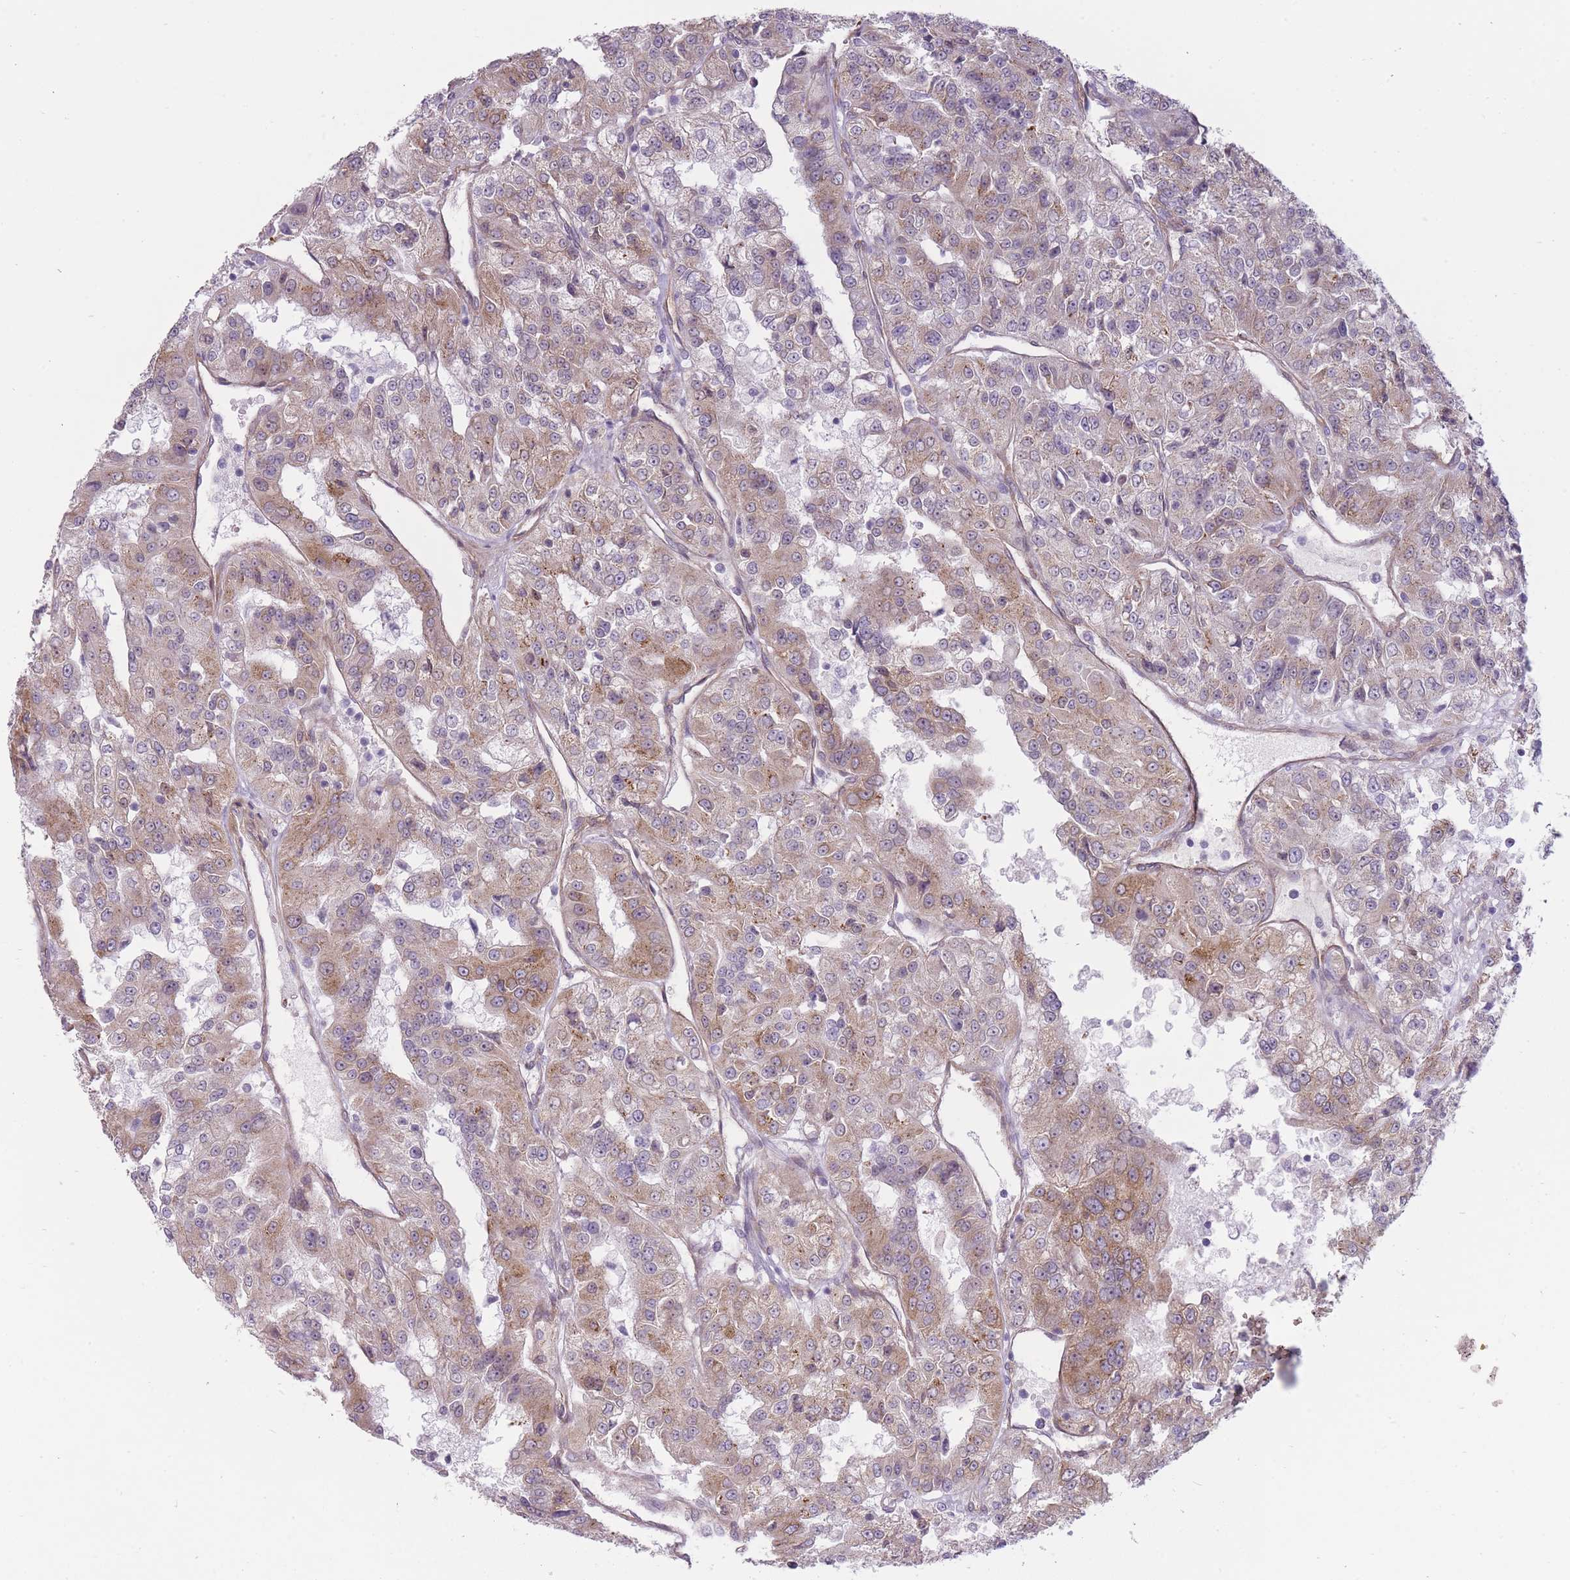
{"staining": {"intensity": "moderate", "quantity": "<25%", "location": "cytoplasmic/membranous"}, "tissue": "renal cancer", "cell_type": "Tumor cells", "image_type": "cancer", "snomed": [{"axis": "morphology", "description": "Adenocarcinoma, NOS"}, {"axis": "topography", "description": "Kidney"}], "caption": "Renal cancer stained with DAB immunohistochemistry (IHC) shows low levels of moderate cytoplasmic/membranous positivity in about <25% of tumor cells.", "gene": "PGRMC2", "patient": {"sex": "female", "age": 63}}